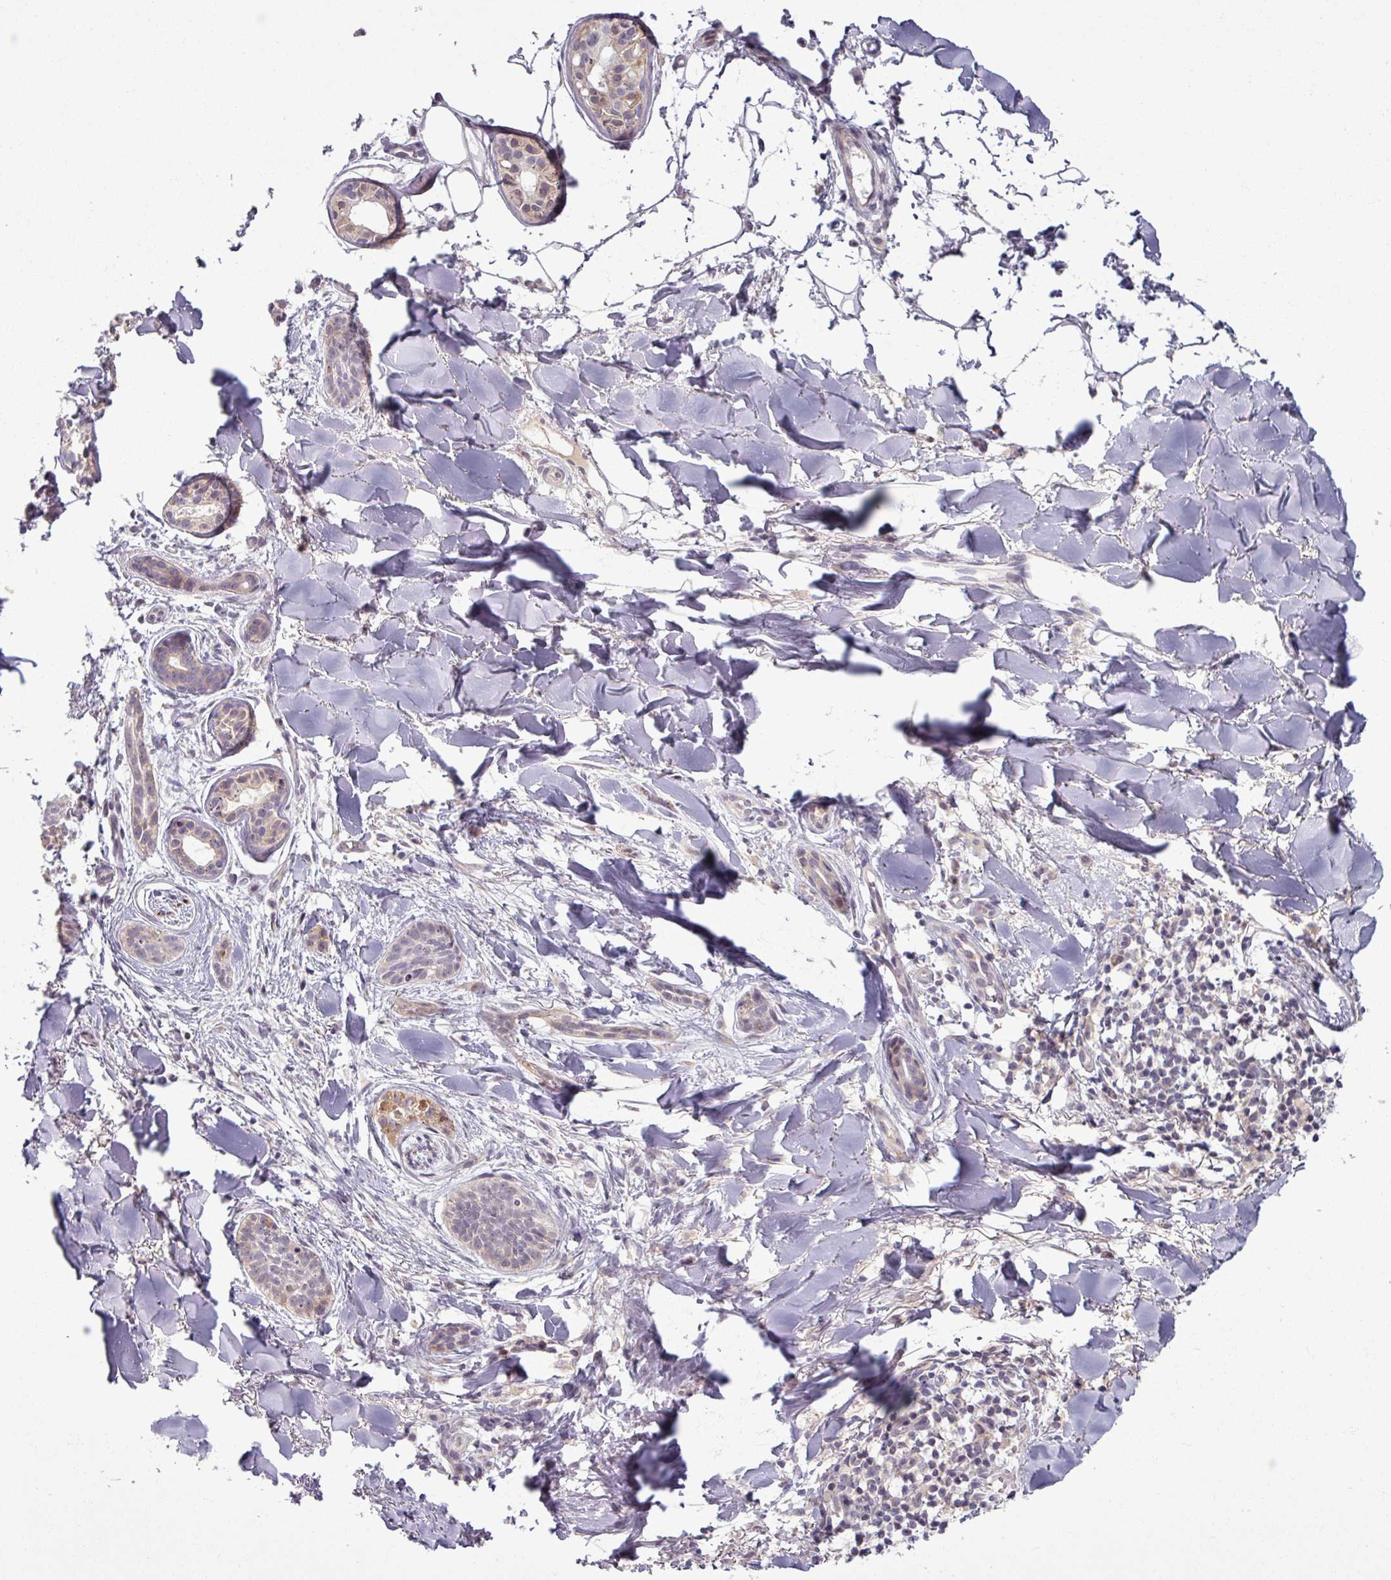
{"staining": {"intensity": "negative", "quantity": "none", "location": "none"}, "tissue": "skin cancer", "cell_type": "Tumor cells", "image_type": "cancer", "snomed": [{"axis": "morphology", "description": "Basal cell carcinoma"}, {"axis": "topography", "description": "Skin"}], "caption": "Immunohistochemistry image of neoplastic tissue: basal cell carcinoma (skin) stained with DAB (3,3'-diaminobenzidine) demonstrates no significant protein positivity in tumor cells.", "gene": "OGFOD3", "patient": {"sex": "male", "age": 52}}